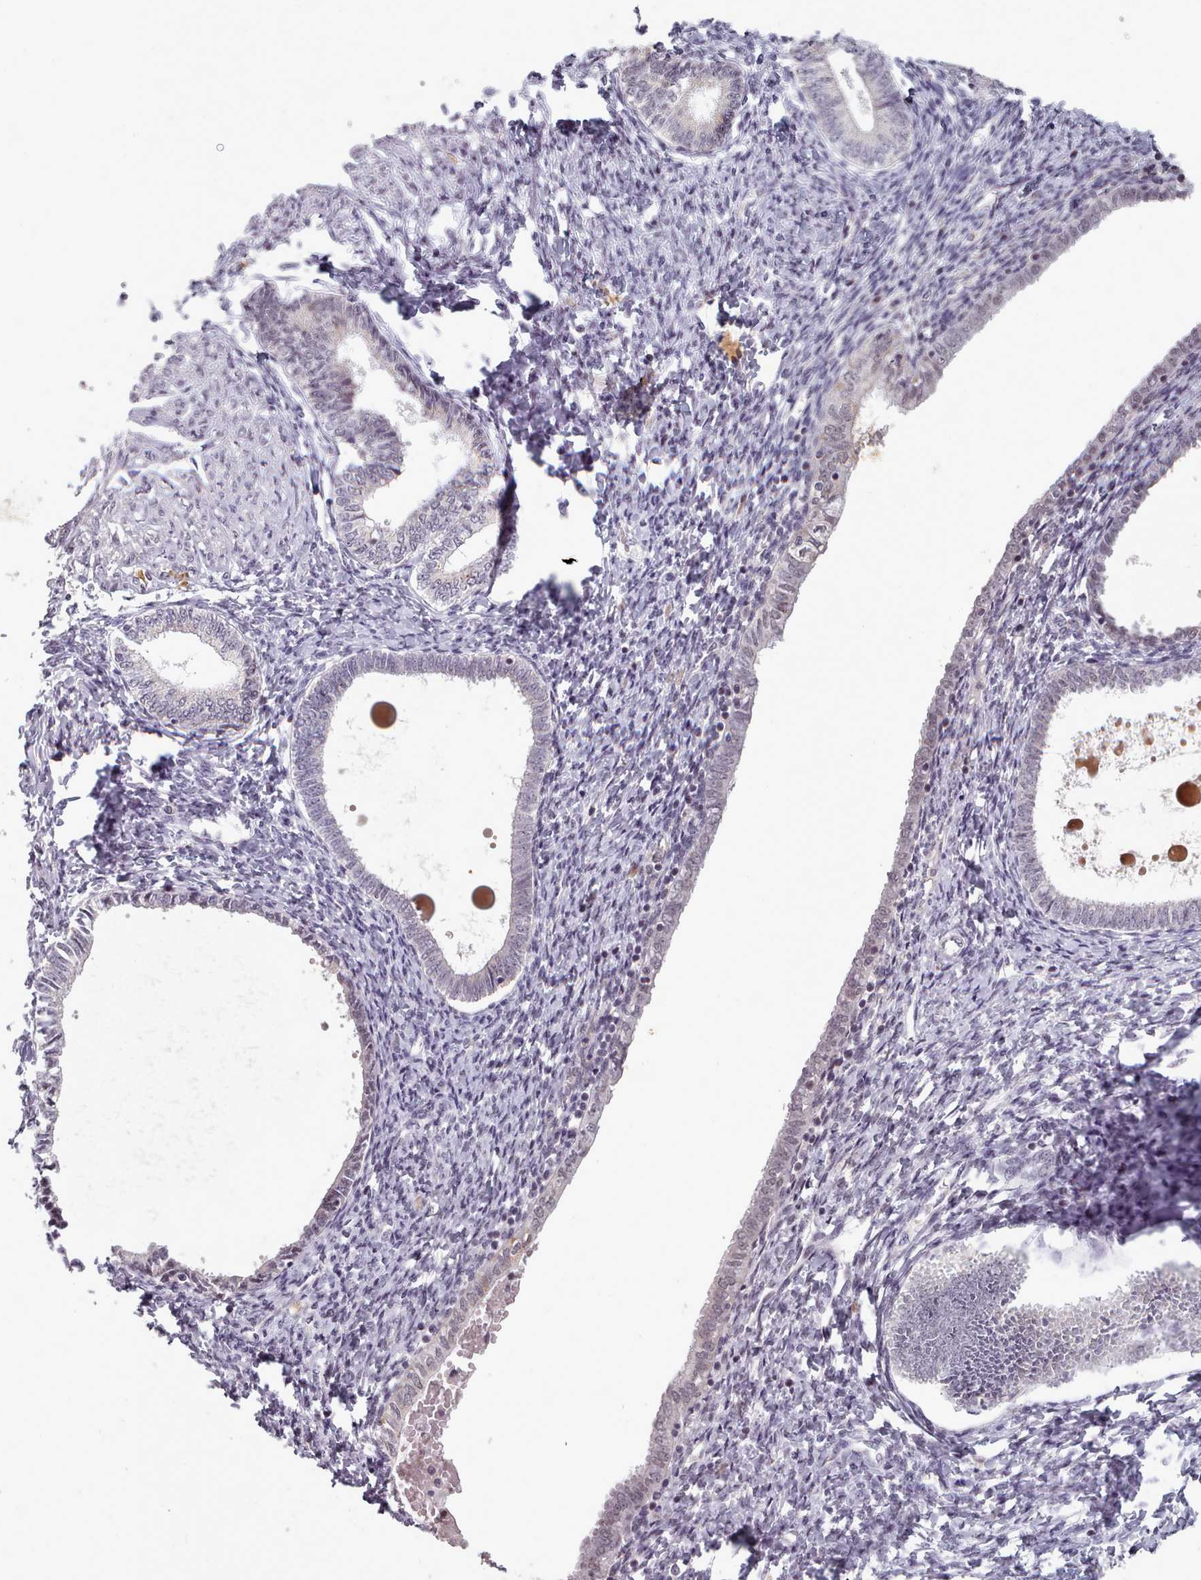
{"staining": {"intensity": "negative", "quantity": "none", "location": "none"}, "tissue": "endometrium", "cell_type": "Cells in endometrial stroma", "image_type": "normal", "snomed": [{"axis": "morphology", "description": "Normal tissue, NOS"}, {"axis": "topography", "description": "Endometrium"}], "caption": "The photomicrograph reveals no staining of cells in endometrial stroma in normal endometrium.", "gene": "SRSF9", "patient": {"sex": "female", "age": 72}}